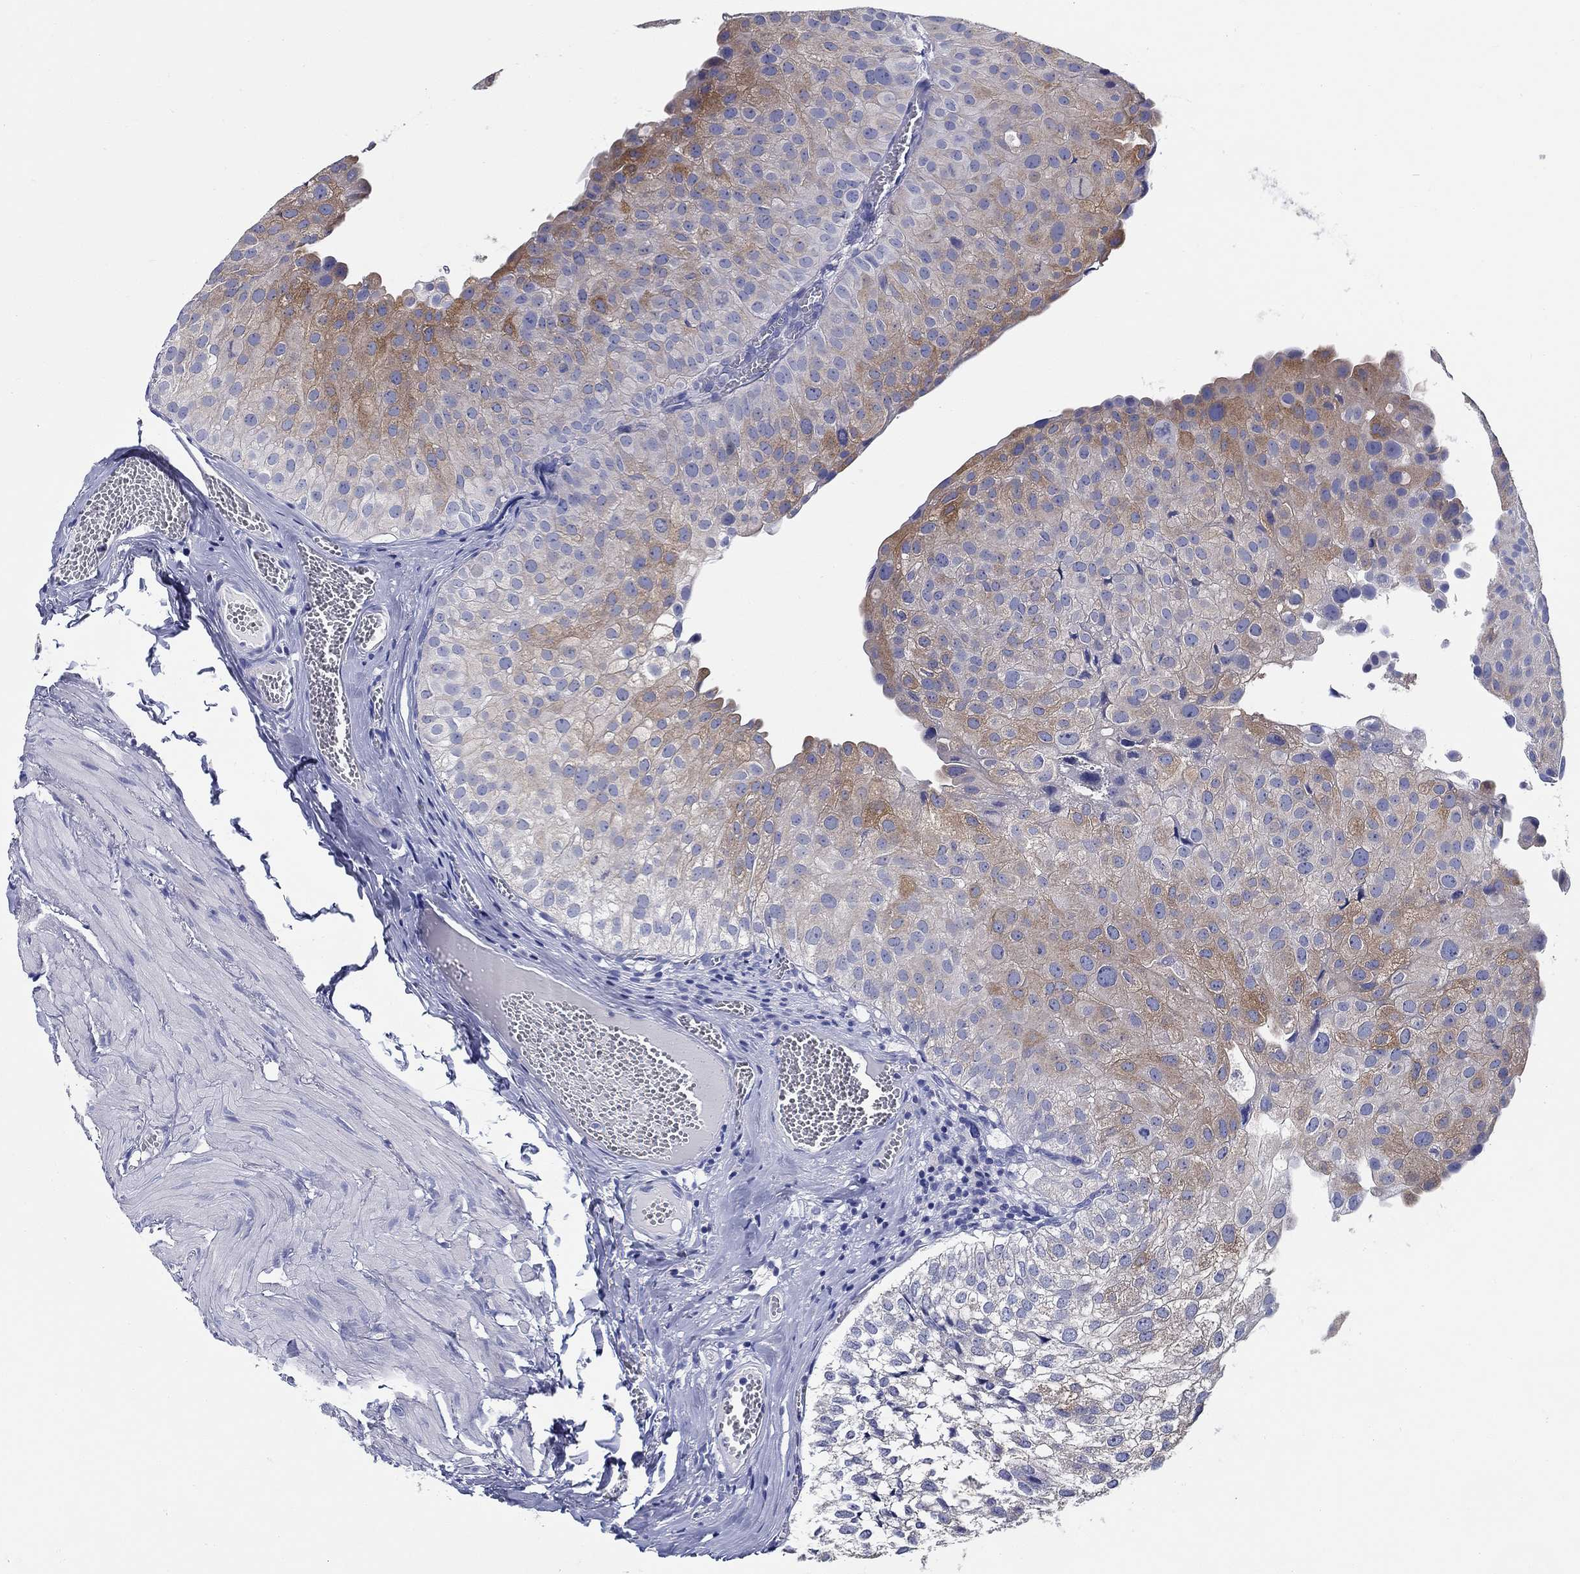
{"staining": {"intensity": "moderate", "quantity": "25%-75%", "location": "cytoplasmic/membranous"}, "tissue": "urothelial cancer", "cell_type": "Tumor cells", "image_type": "cancer", "snomed": [{"axis": "morphology", "description": "Urothelial carcinoma, Low grade"}, {"axis": "topography", "description": "Urinary bladder"}], "caption": "A brown stain shows moderate cytoplasmic/membranous staining of a protein in urothelial carcinoma (low-grade) tumor cells.", "gene": "RAP1GAP", "patient": {"sex": "female", "age": 78}}